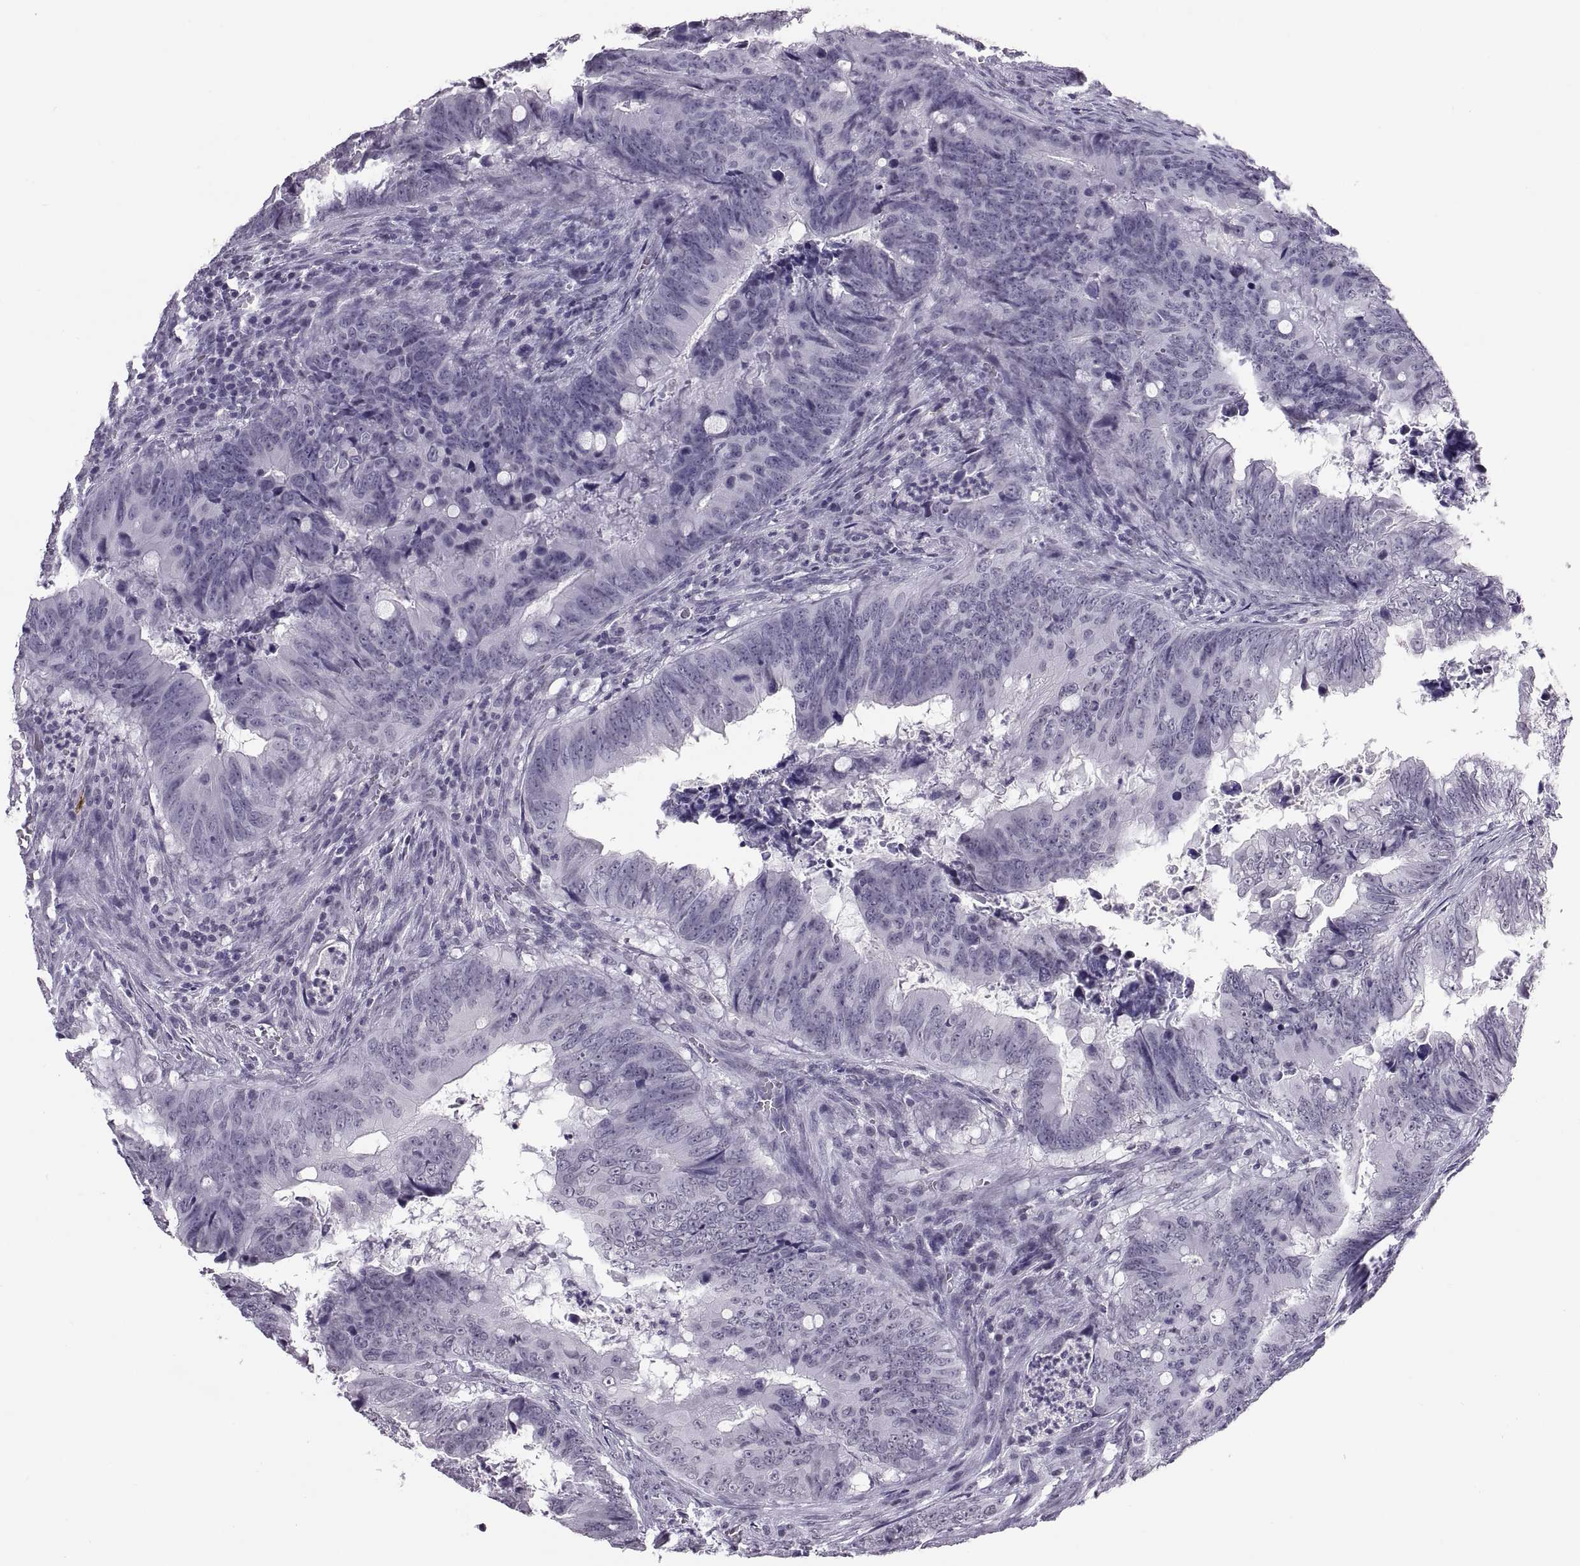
{"staining": {"intensity": "negative", "quantity": "none", "location": "none"}, "tissue": "colorectal cancer", "cell_type": "Tumor cells", "image_type": "cancer", "snomed": [{"axis": "morphology", "description": "Adenocarcinoma, NOS"}, {"axis": "topography", "description": "Colon"}], "caption": "Image shows no significant protein staining in tumor cells of adenocarcinoma (colorectal).", "gene": "CARTPT", "patient": {"sex": "female", "age": 82}}